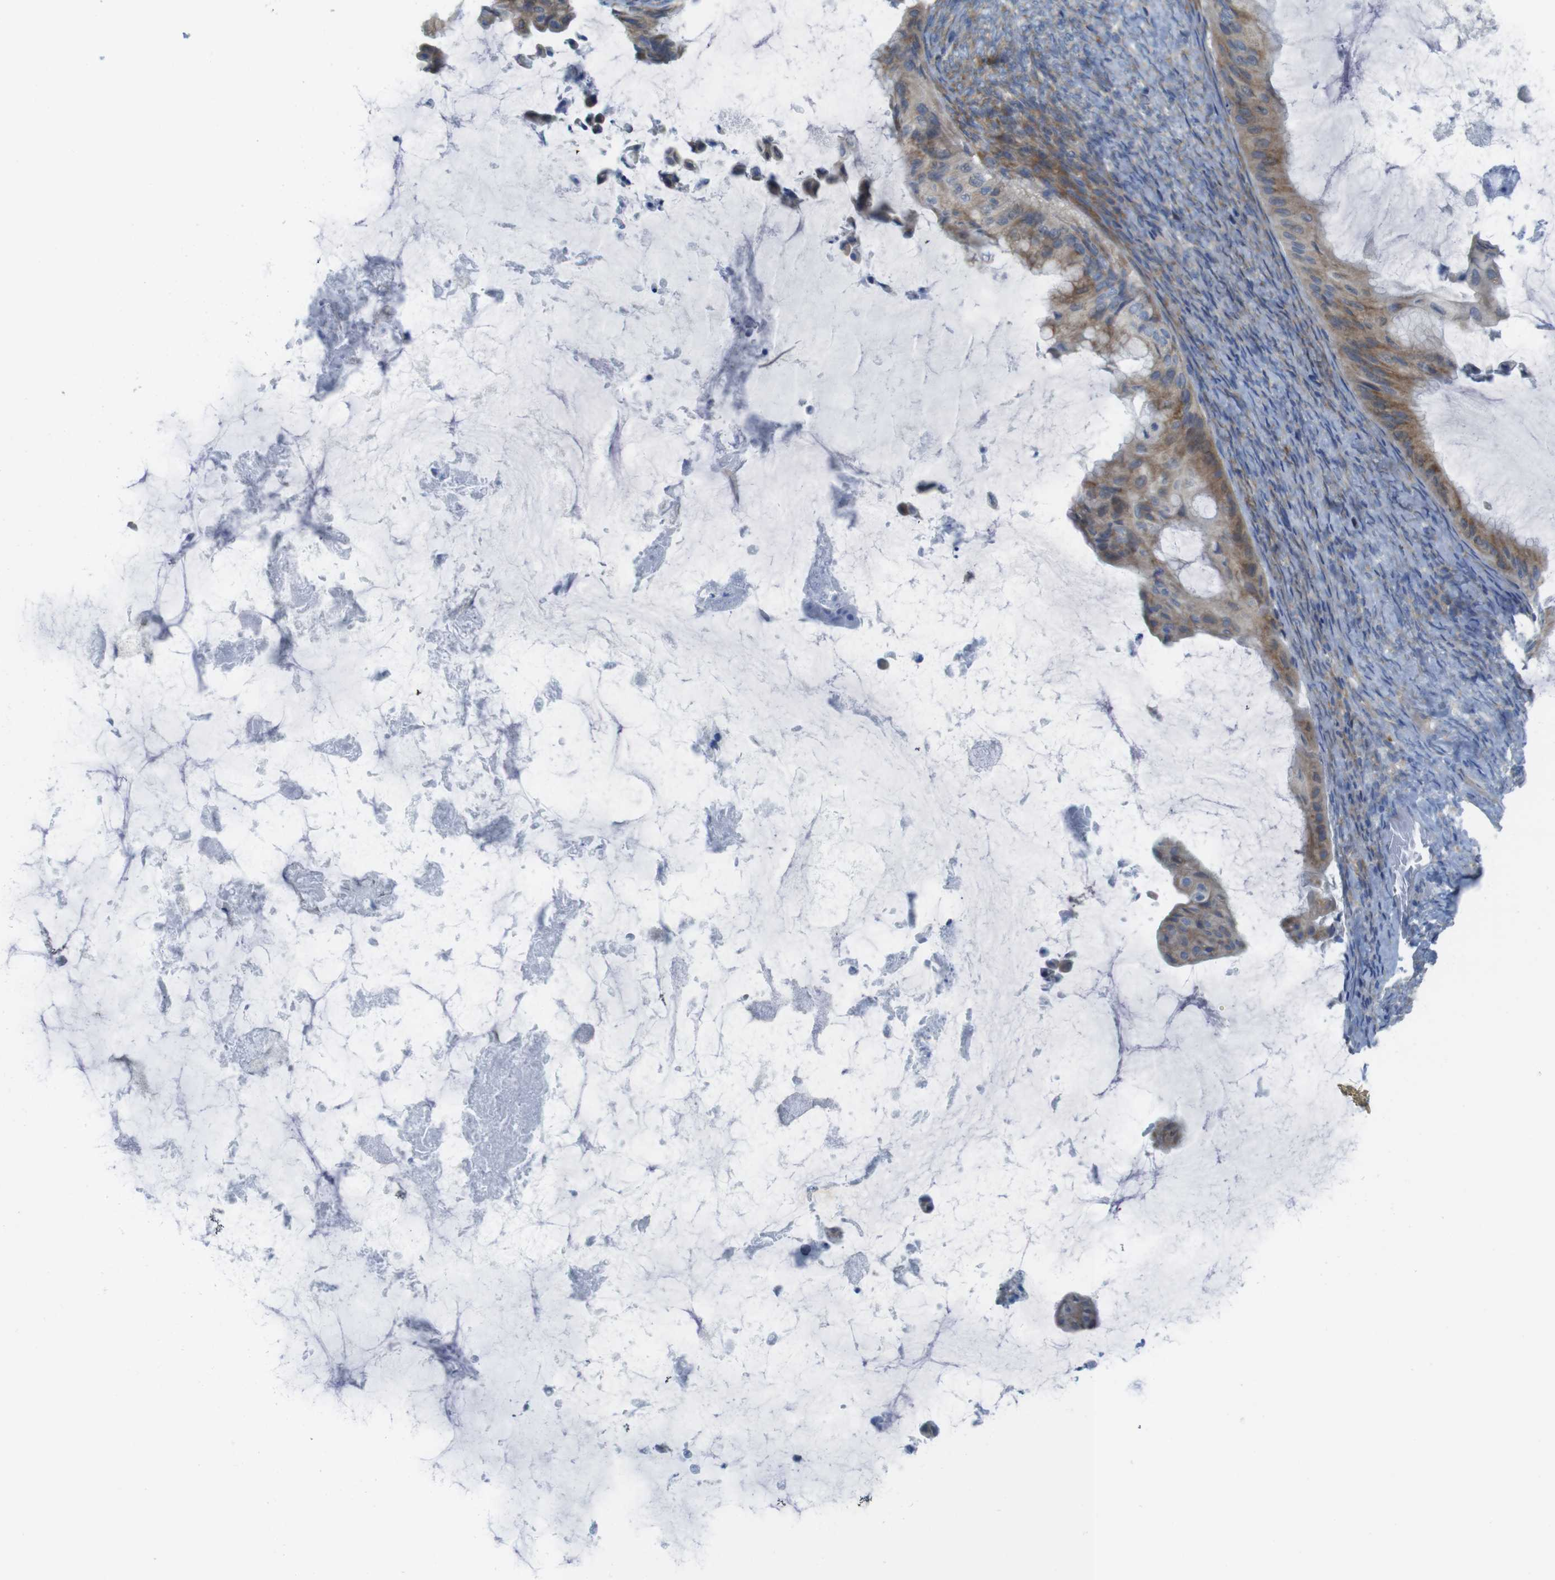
{"staining": {"intensity": "weak", "quantity": ">75%", "location": "cytoplasmic/membranous"}, "tissue": "ovarian cancer", "cell_type": "Tumor cells", "image_type": "cancer", "snomed": [{"axis": "morphology", "description": "Cystadenocarcinoma, mucinous, NOS"}, {"axis": "topography", "description": "Ovary"}], "caption": "Ovarian cancer (mucinous cystadenocarcinoma) stained with immunohistochemistry reveals weak cytoplasmic/membranous positivity in approximately >75% of tumor cells.", "gene": "TMEM234", "patient": {"sex": "female", "age": 61}}